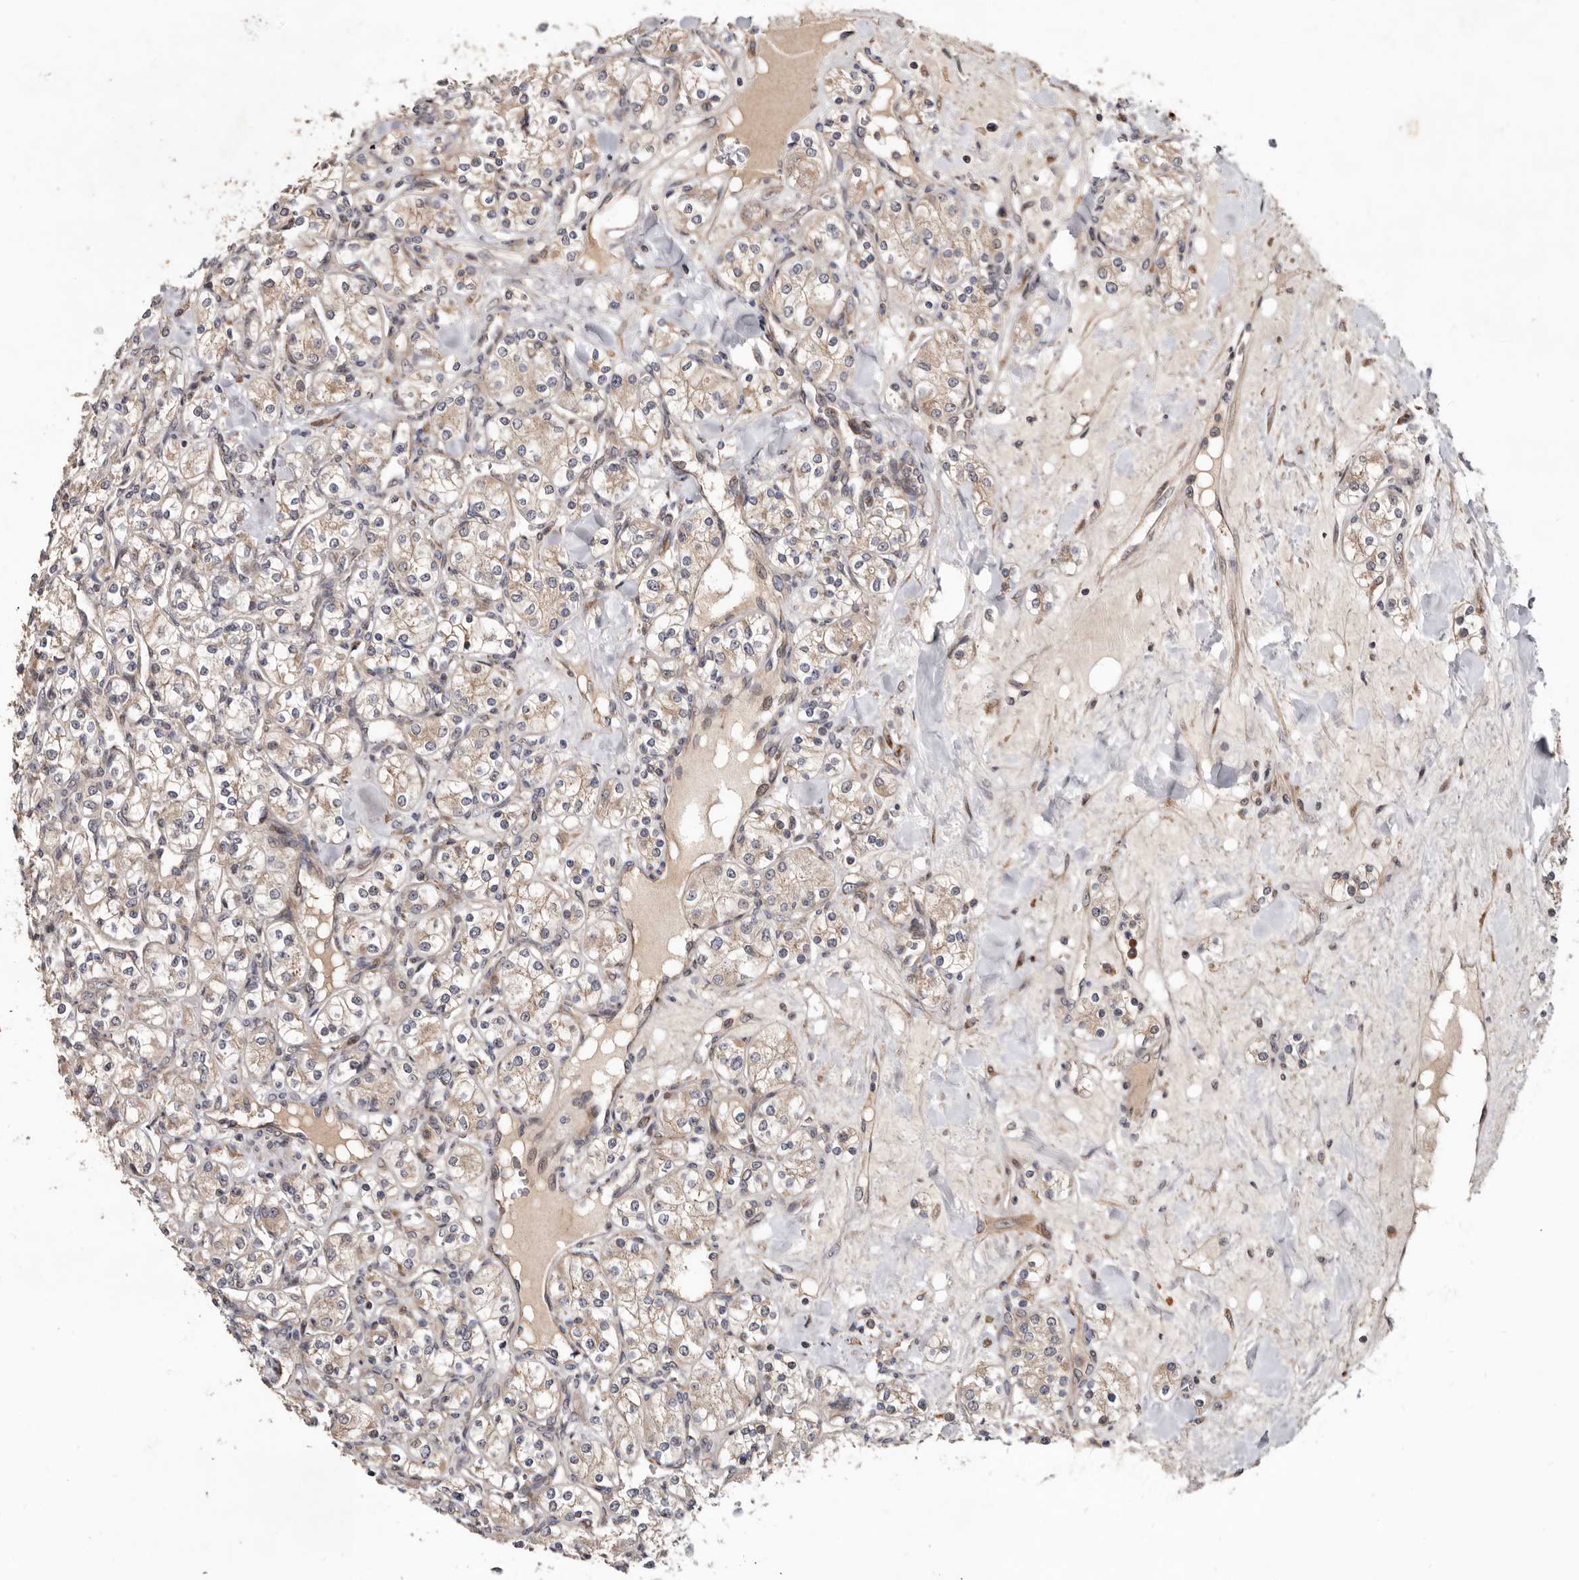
{"staining": {"intensity": "weak", "quantity": "<25%", "location": "cytoplasmic/membranous"}, "tissue": "renal cancer", "cell_type": "Tumor cells", "image_type": "cancer", "snomed": [{"axis": "morphology", "description": "Adenocarcinoma, NOS"}, {"axis": "topography", "description": "Kidney"}], "caption": "The image exhibits no staining of tumor cells in adenocarcinoma (renal).", "gene": "WEE2", "patient": {"sex": "male", "age": 77}}